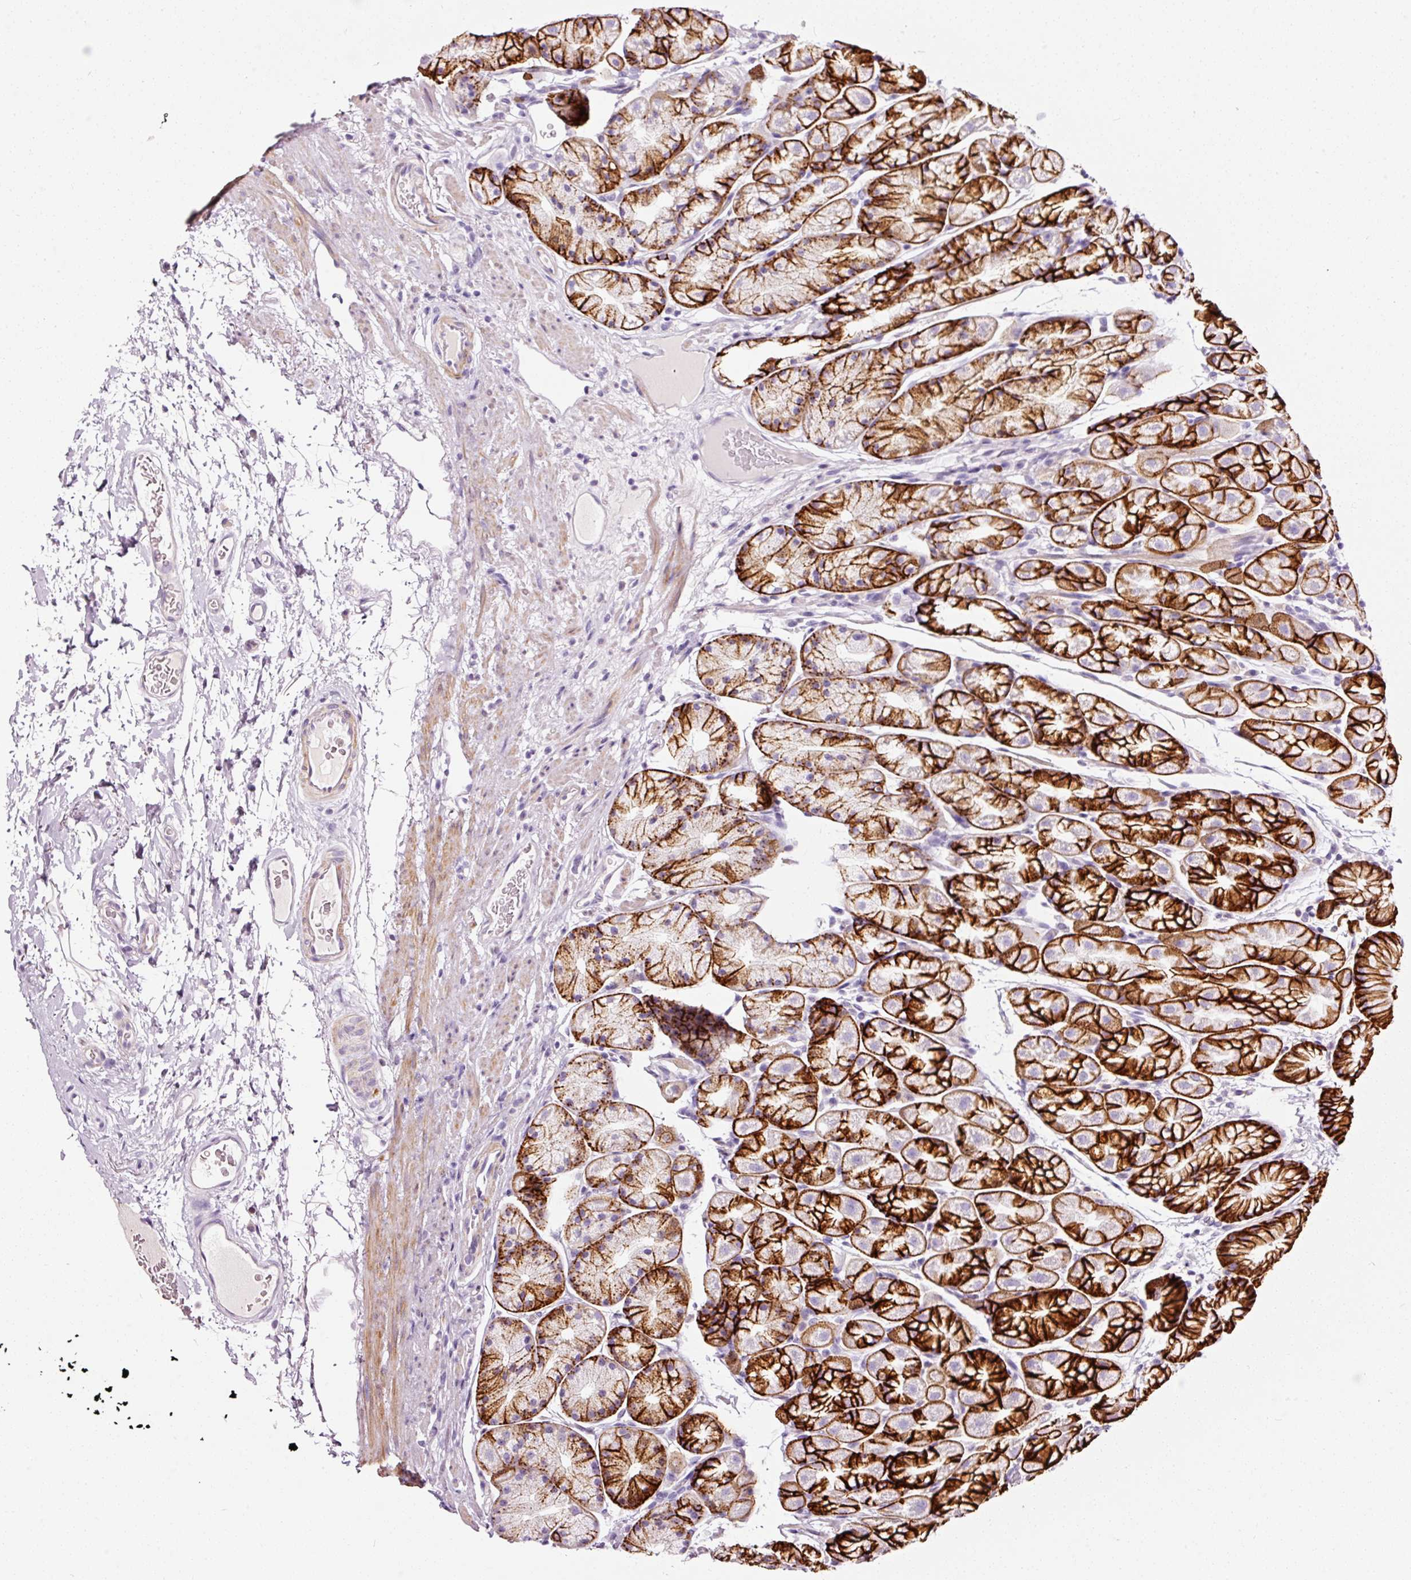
{"staining": {"intensity": "strong", "quantity": "25%-75%", "location": "cytoplasmic/membranous"}, "tissue": "stomach", "cell_type": "Glandular cells", "image_type": "normal", "snomed": [{"axis": "morphology", "description": "Normal tissue, NOS"}, {"axis": "topography", "description": "Stomach, lower"}], "caption": "This micrograph shows immunohistochemistry (IHC) staining of unremarkable stomach, with high strong cytoplasmic/membranous expression in approximately 25%-75% of glandular cells.", "gene": "CYB561A3", "patient": {"sex": "male", "age": 67}}